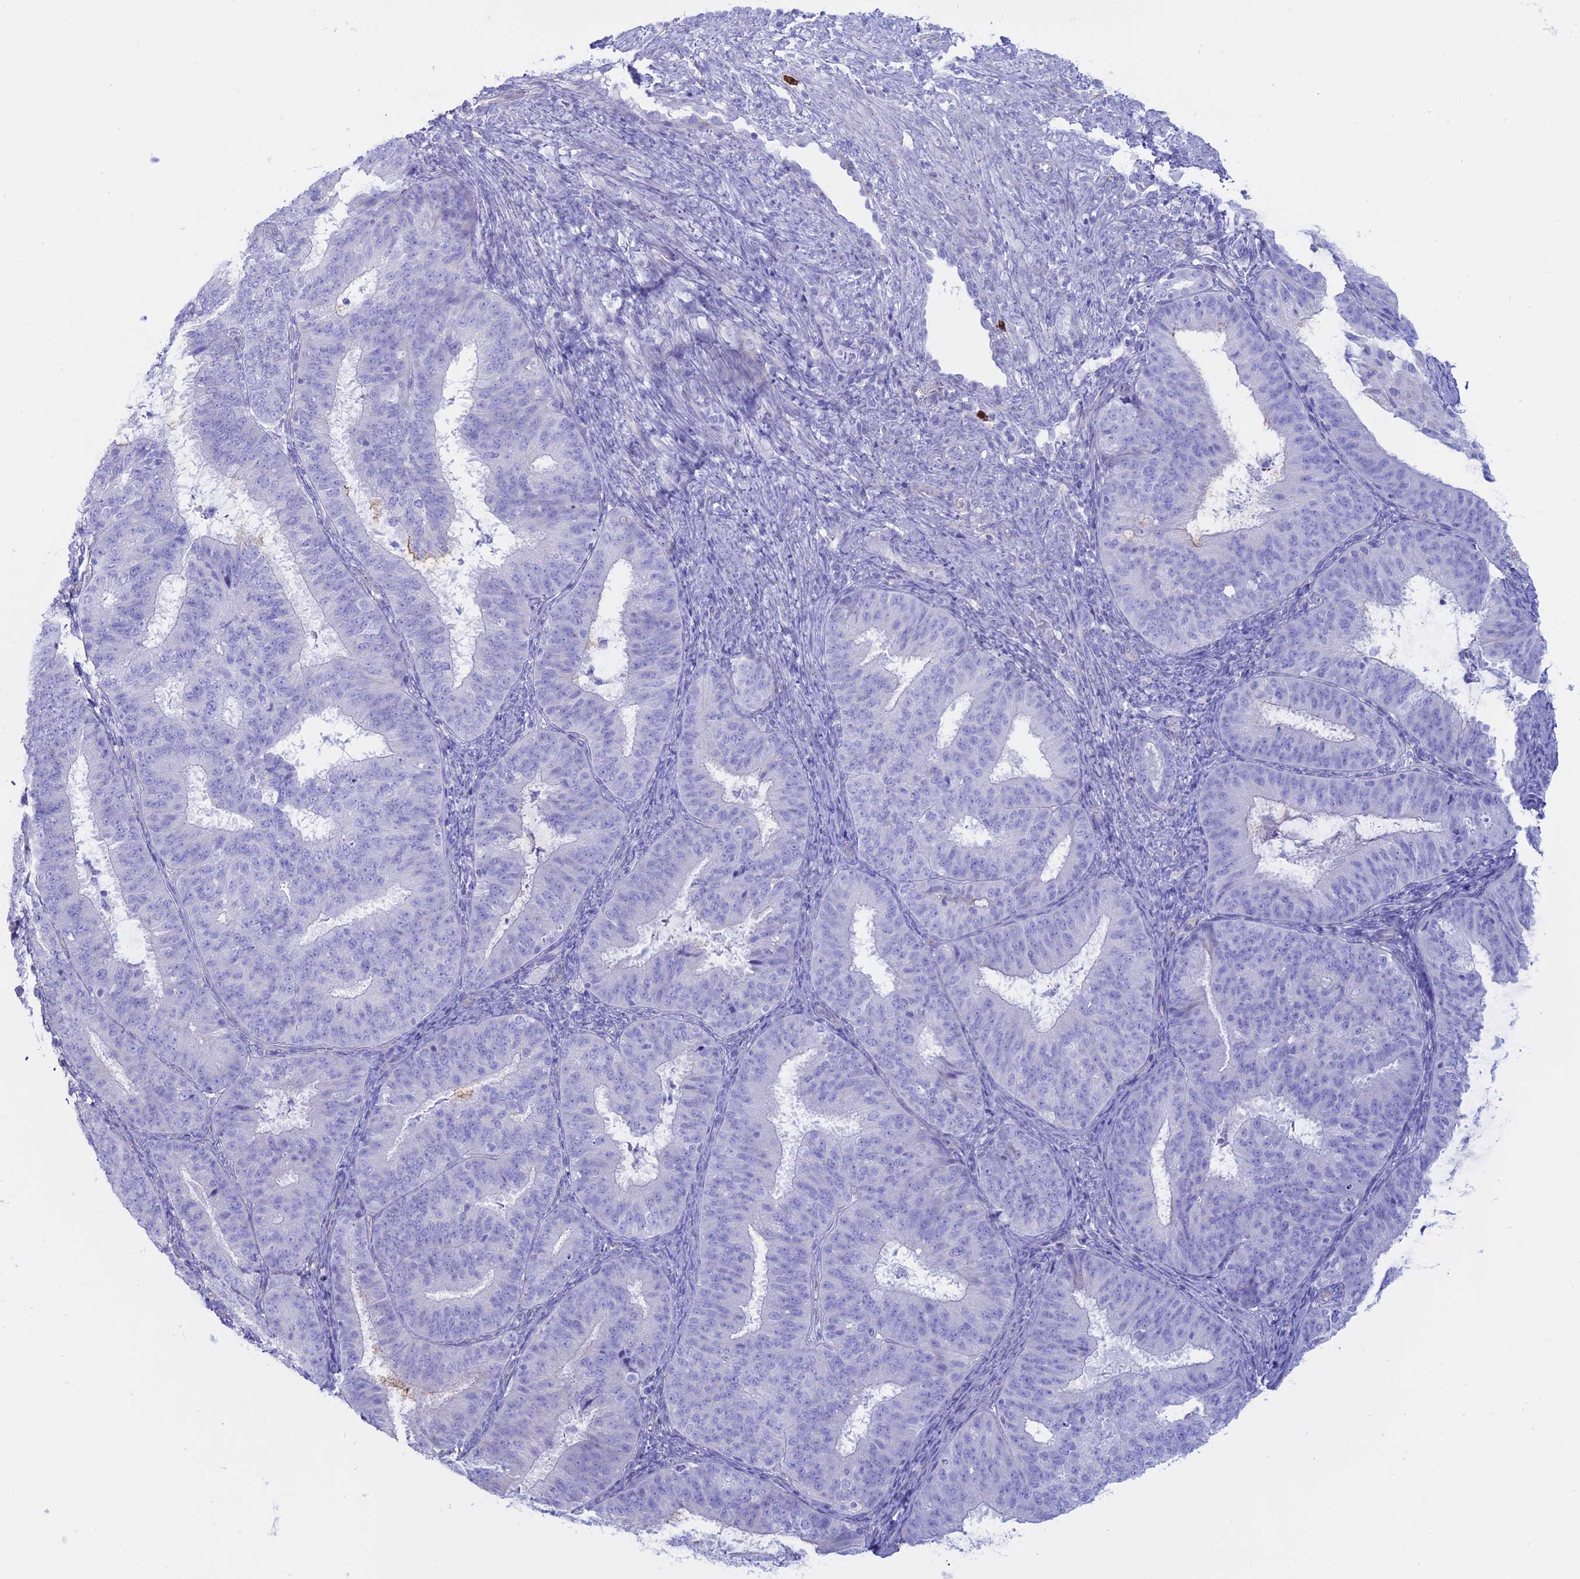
{"staining": {"intensity": "negative", "quantity": "none", "location": "none"}, "tissue": "endometrial cancer", "cell_type": "Tumor cells", "image_type": "cancer", "snomed": [{"axis": "morphology", "description": "Adenocarcinoma, NOS"}, {"axis": "topography", "description": "Endometrium"}], "caption": "Tumor cells show no significant protein expression in endometrial cancer (adenocarcinoma).", "gene": "OR2AE1", "patient": {"sex": "female", "age": 51}}